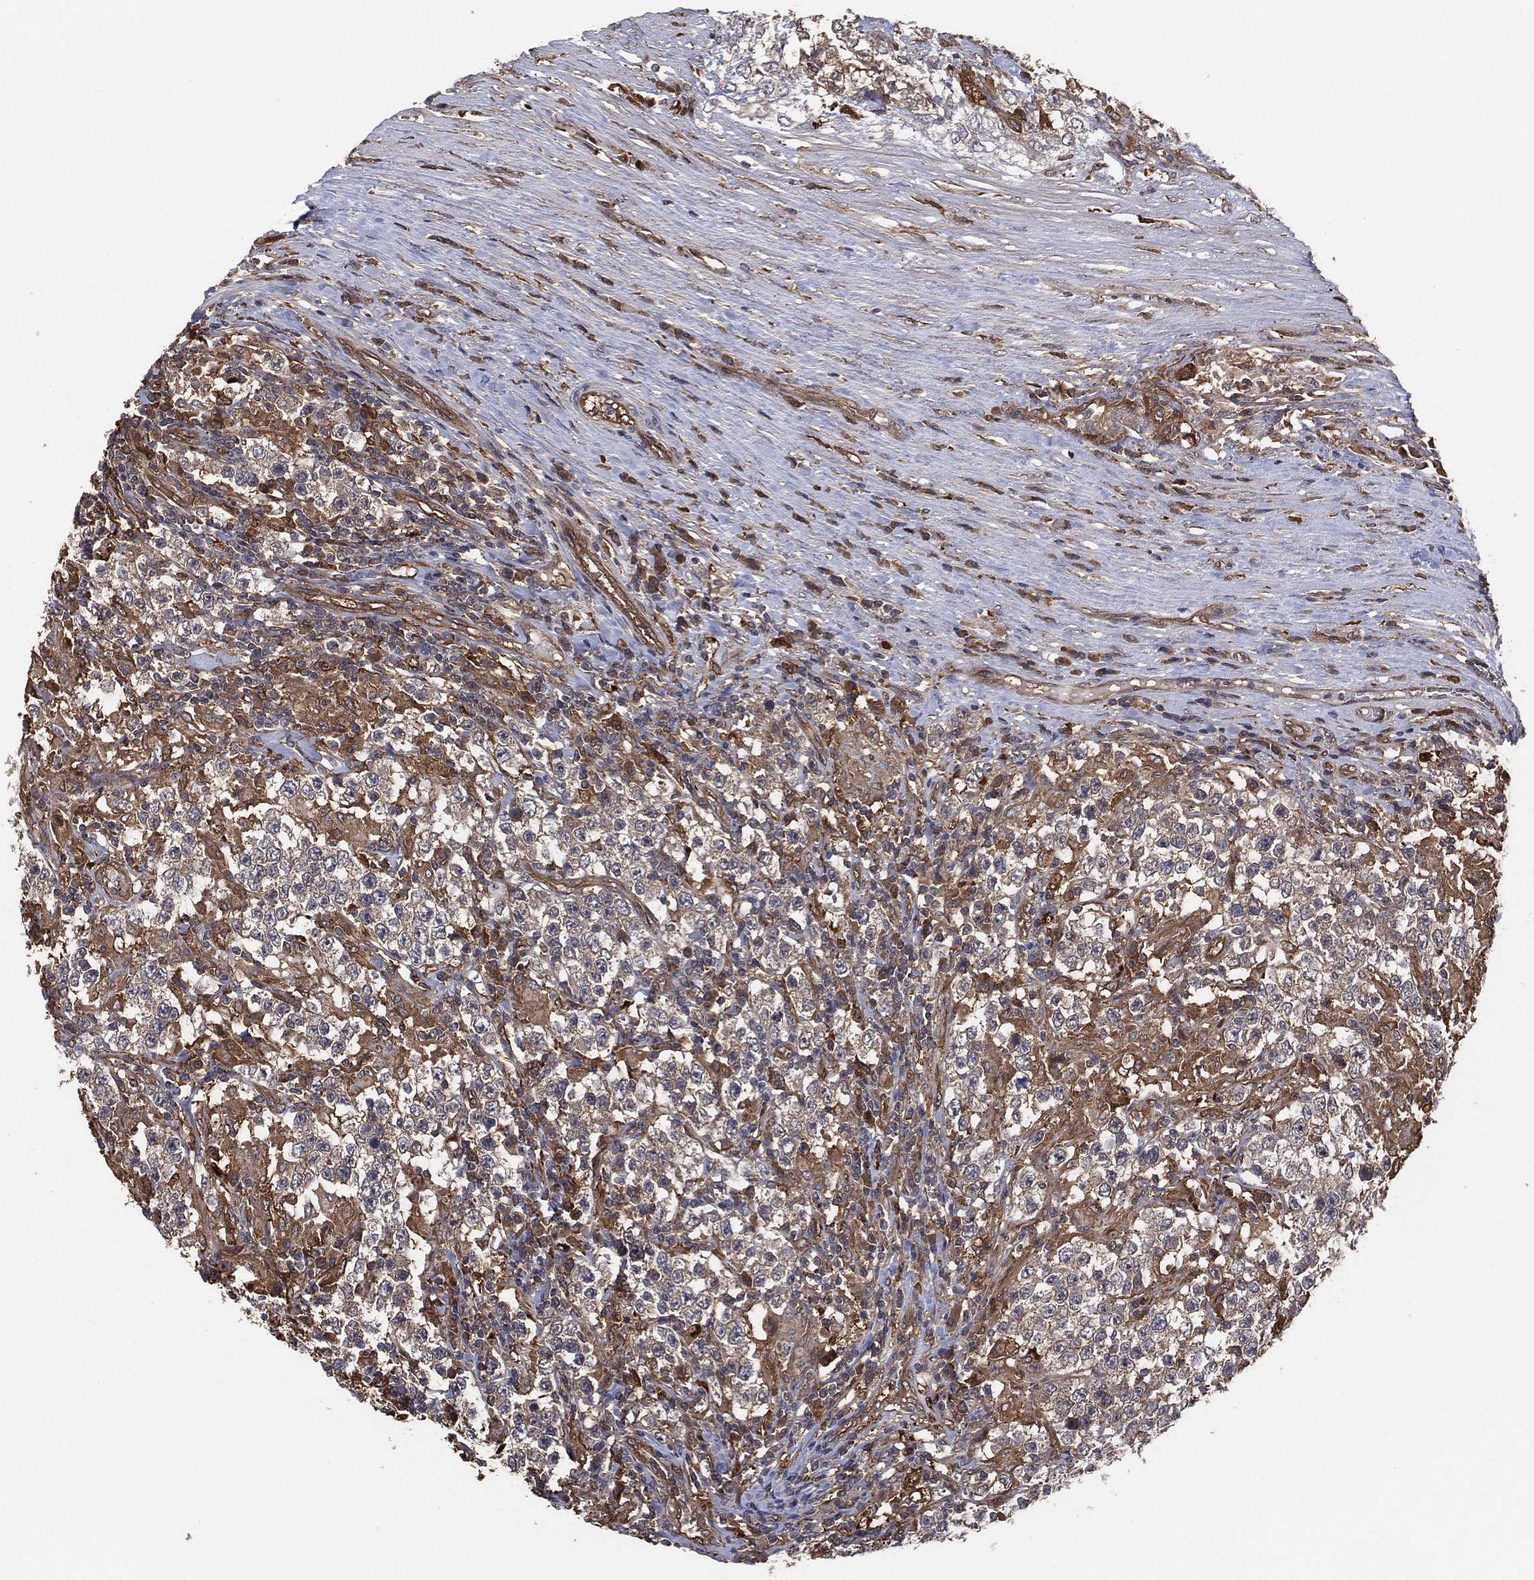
{"staining": {"intensity": "weak", "quantity": ">75%", "location": "cytoplasmic/membranous"}, "tissue": "testis cancer", "cell_type": "Tumor cells", "image_type": "cancer", "snomed": [{"axis": "morphology", "description": "Seminoma, NOS"}, {"axis": "morphology", "description": "Carcinoma, Embryonal, NOS"}, {"axis": "topography", "description": "Testis"}], "caption": "A low amount of weak cytoplasmic/membranous staining is appreciated in approximately >75% of tumor cells in testis cancer tissue.", "gene": "PSMG4", "patient": {"sex": "male", "age": 41}}